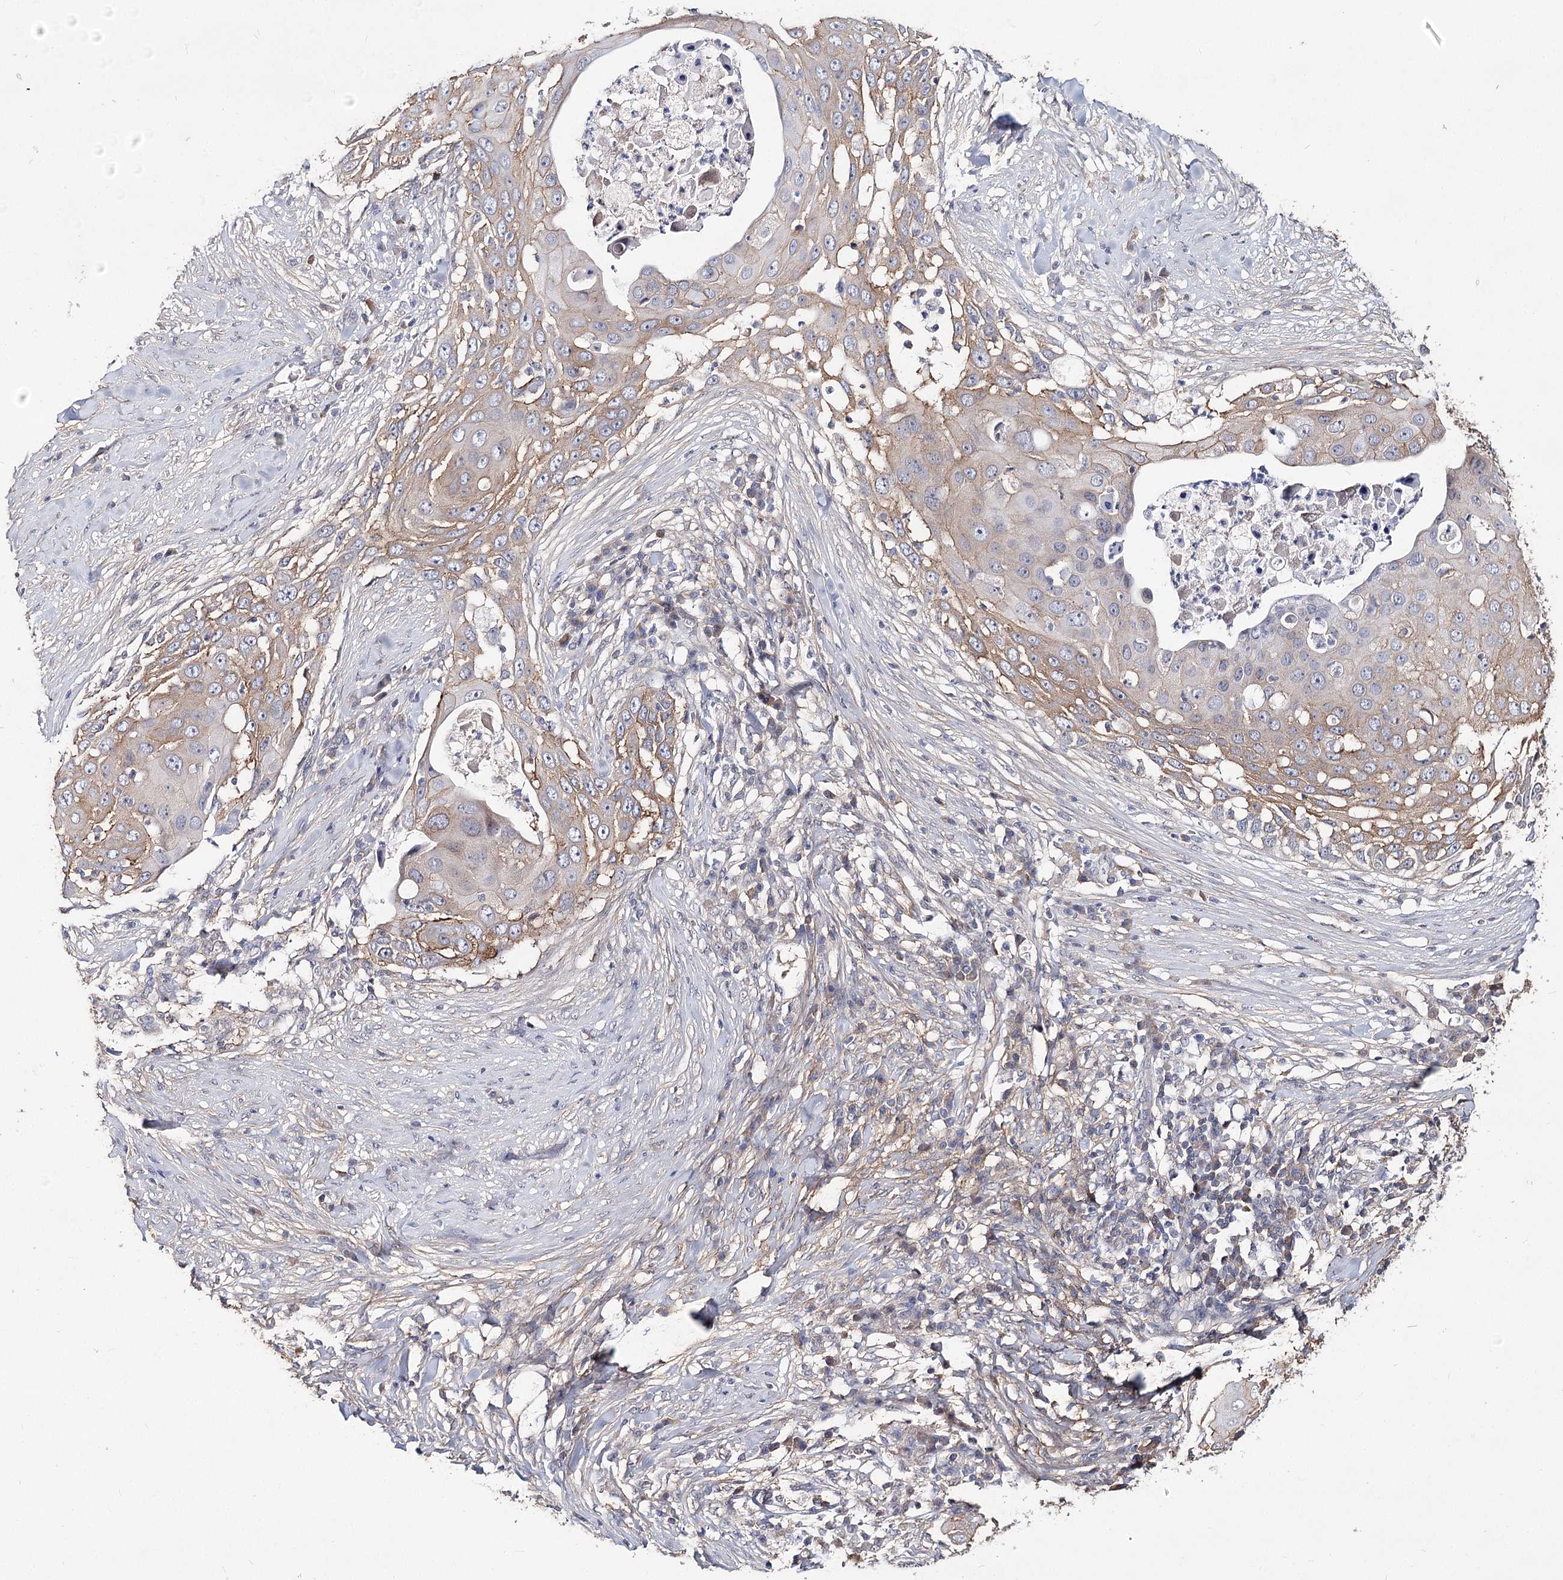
{"staining": {"intensity": "weak", "quantity": "25%-75%", "location": "cytoplasmic/membranous"}, "tissue": "skin cancer", "cell_type": "Tumor cells", "image_type": "cancer", "snomed": [{"axis": "morphology", "description": "Squamous cell carcinoma, NOS"}, {"axis": "topography", "description": "Skin"}], "caption": "Immunohistochemistry (IHC) of squamous cell carcinoma (skin) exhibits low levels of weak cytoplasmic/membranous staining in approximately 25%-75% of tumor cells.", "gene": "TMEM218", "patient": {"sex": "female", "age": 44}}